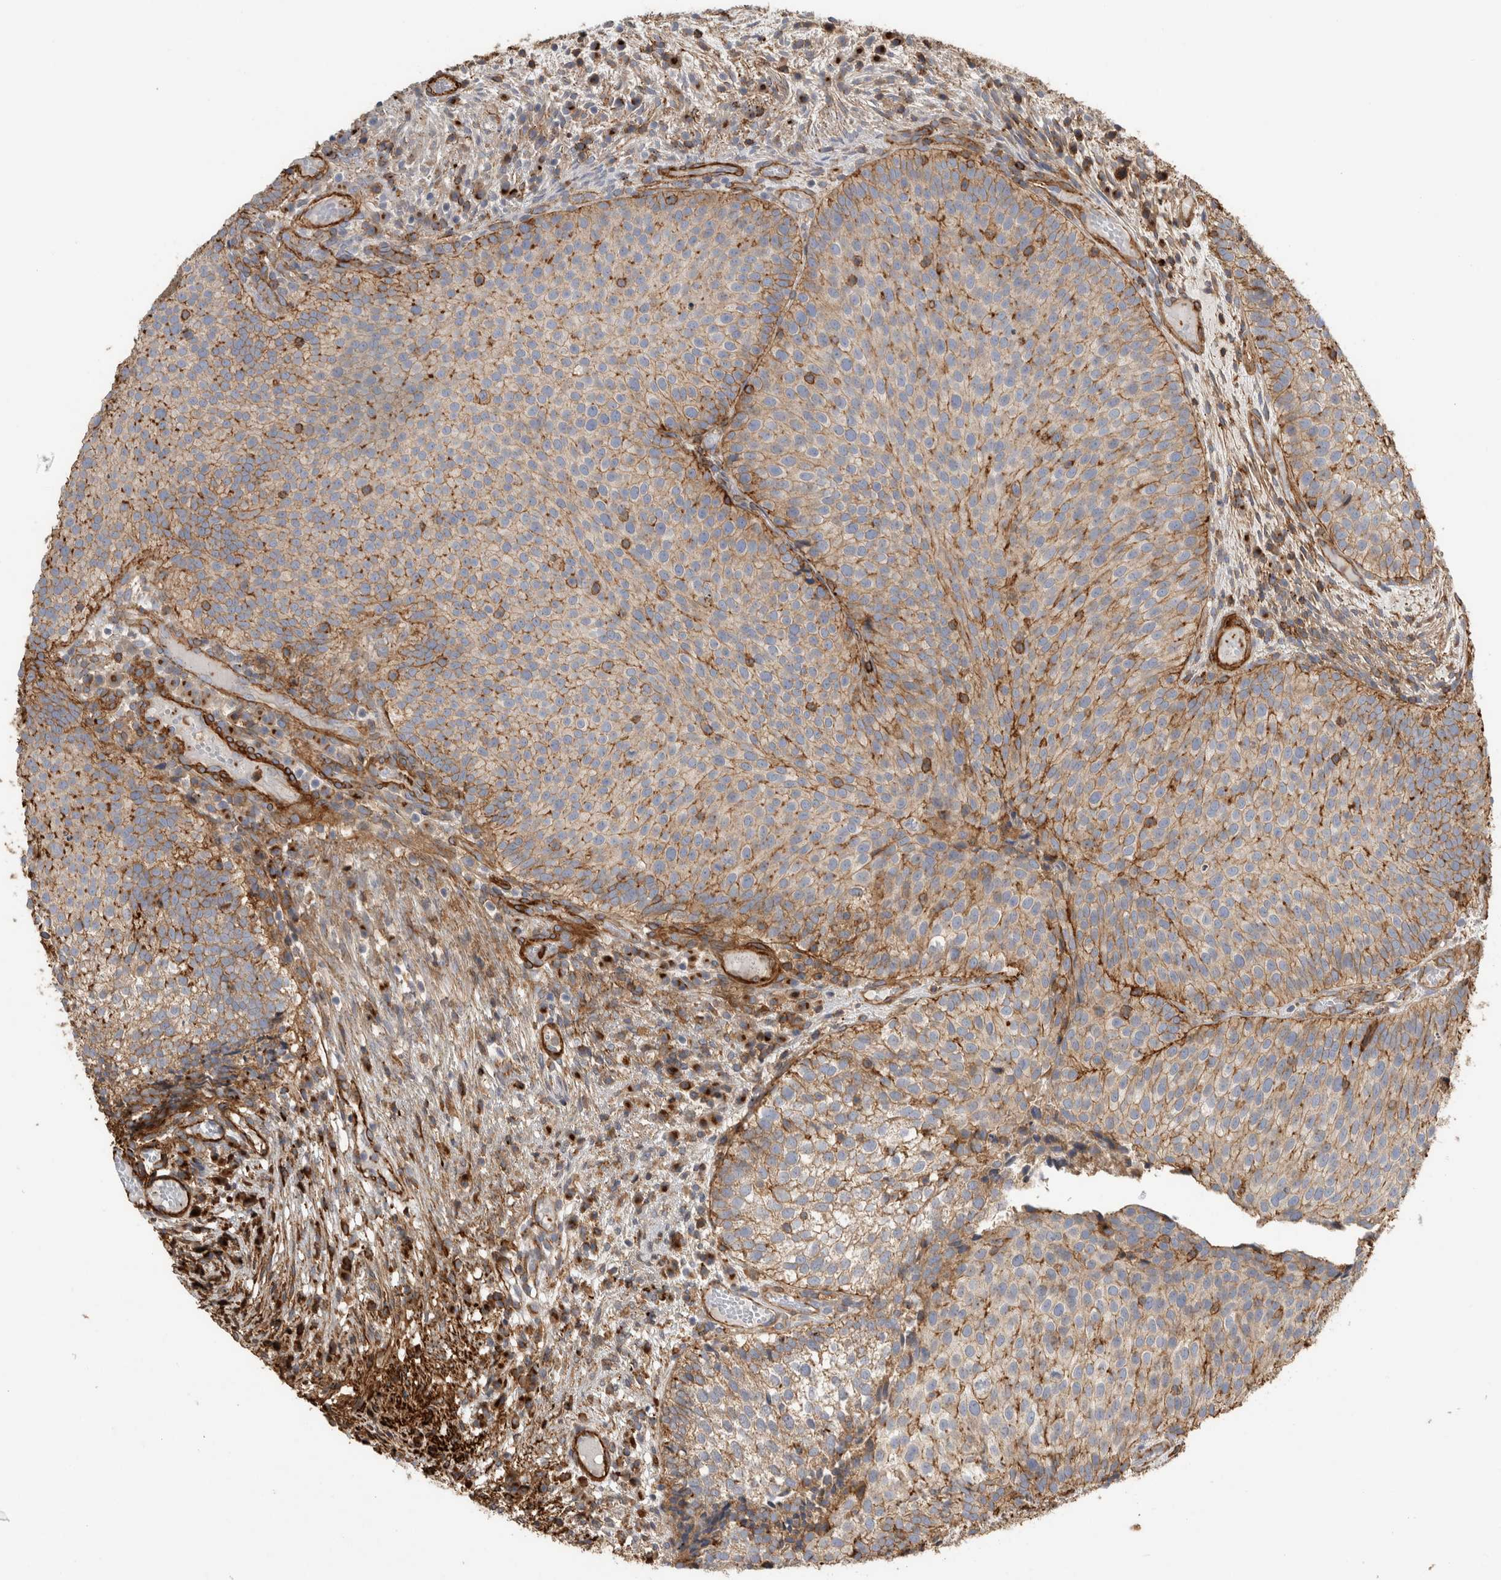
{"staining": {"intensity": "moderate", "quantity": "25%-75%", "location": "cytoplasmic/membranous"}, "tissue": "urothelial cancer", "cell_type": "Tumor cells", "image_type": "cancer", "snomed": [{"axis": "morphology", "description": "Urothelial carcinoma, Low grade"}, {"axis": "topography", "description": "Urinary bladder"}], "caption": "Immunohistochemistry of urothelial cancer displays medium levels of moderate cytoplasmic/membranous positivity in approximately 25%-75% of tumor cells.", "gene": "GPER1", "patient": {"sex": "male", "age": 86}}